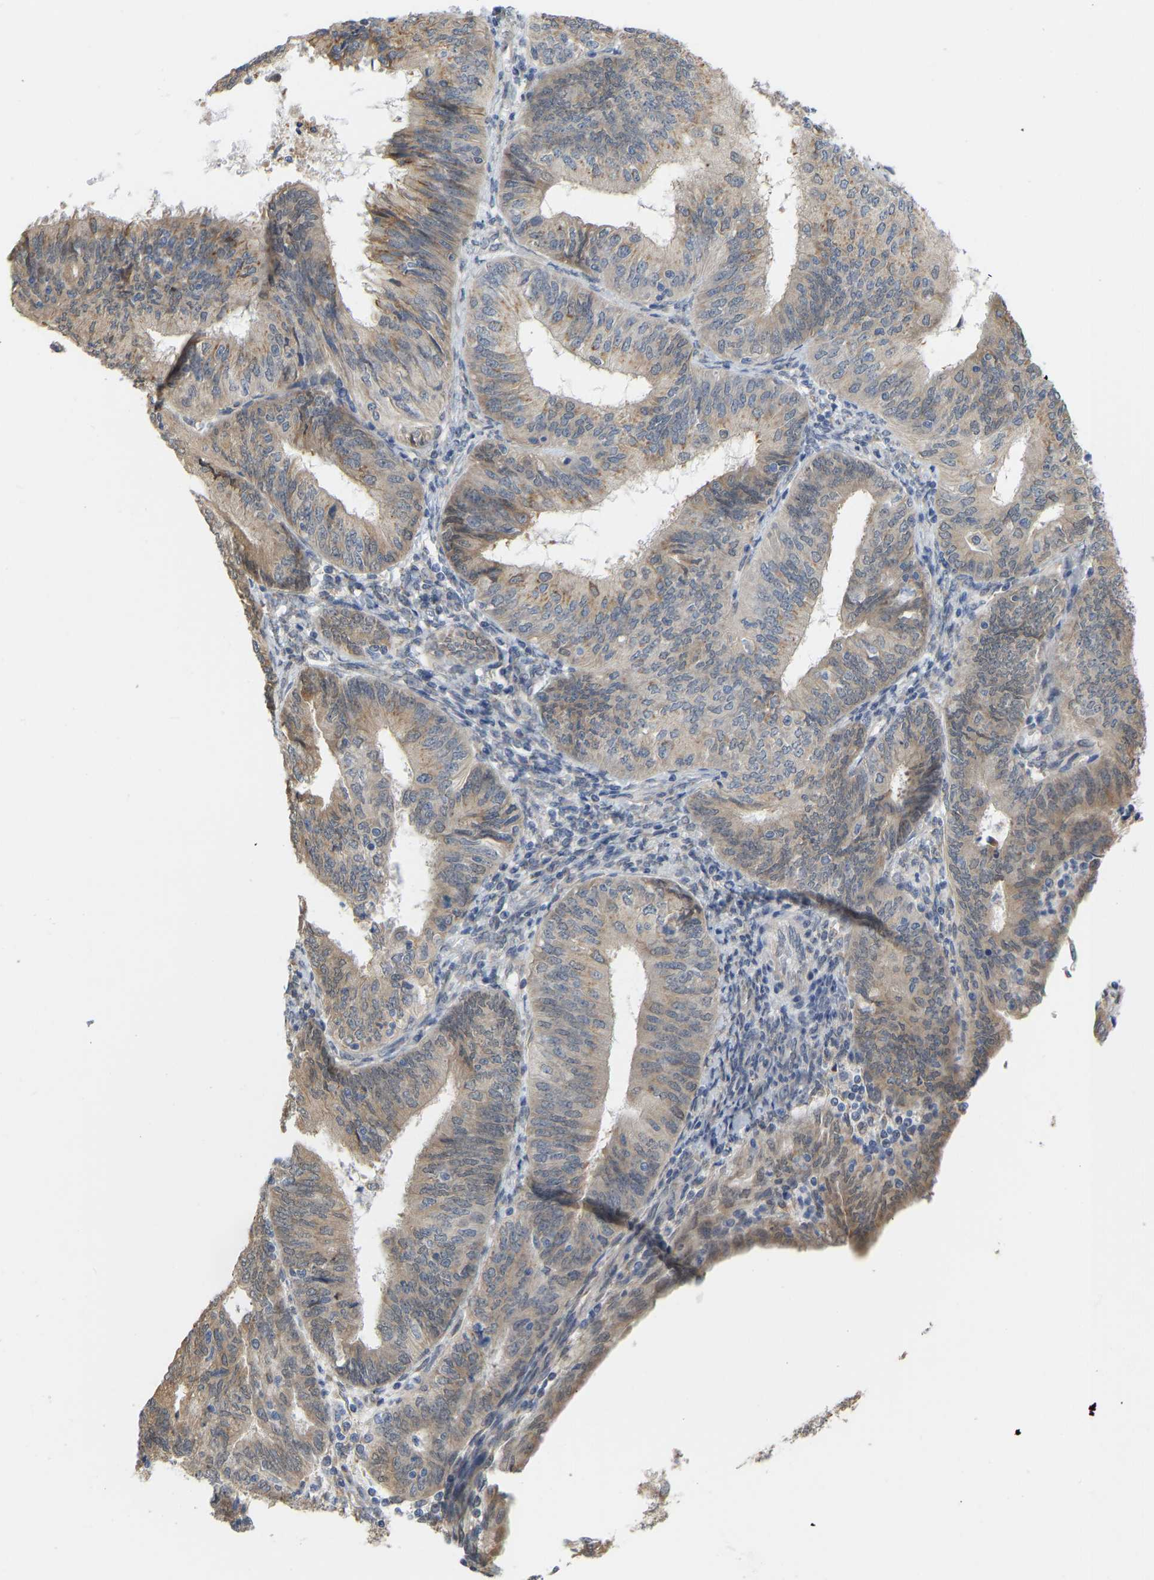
{"staining": {"intensity": "weak", "quantity": ">75%", "location": "cytoplasmic/membranous"}, "tissue": "endometrial cancer", "cell_type": "Tumor cells", "image_type": "cancer", "snomed": [{"axis": "morphology", "description": "Adenocarcinoma, NOS"}, {"axis": "topography", "description": "Endometrium"}], "caption": "An immunohistochemistry (IHC) image of tumor tissue is shown. Protein staining in brown shows weak cytoplasmic/membranous positivity in adenocarcinoma (endometrial) within tumor cells.", "gene": "BEND3", "patient": {"sex": "female", "age": 58}}